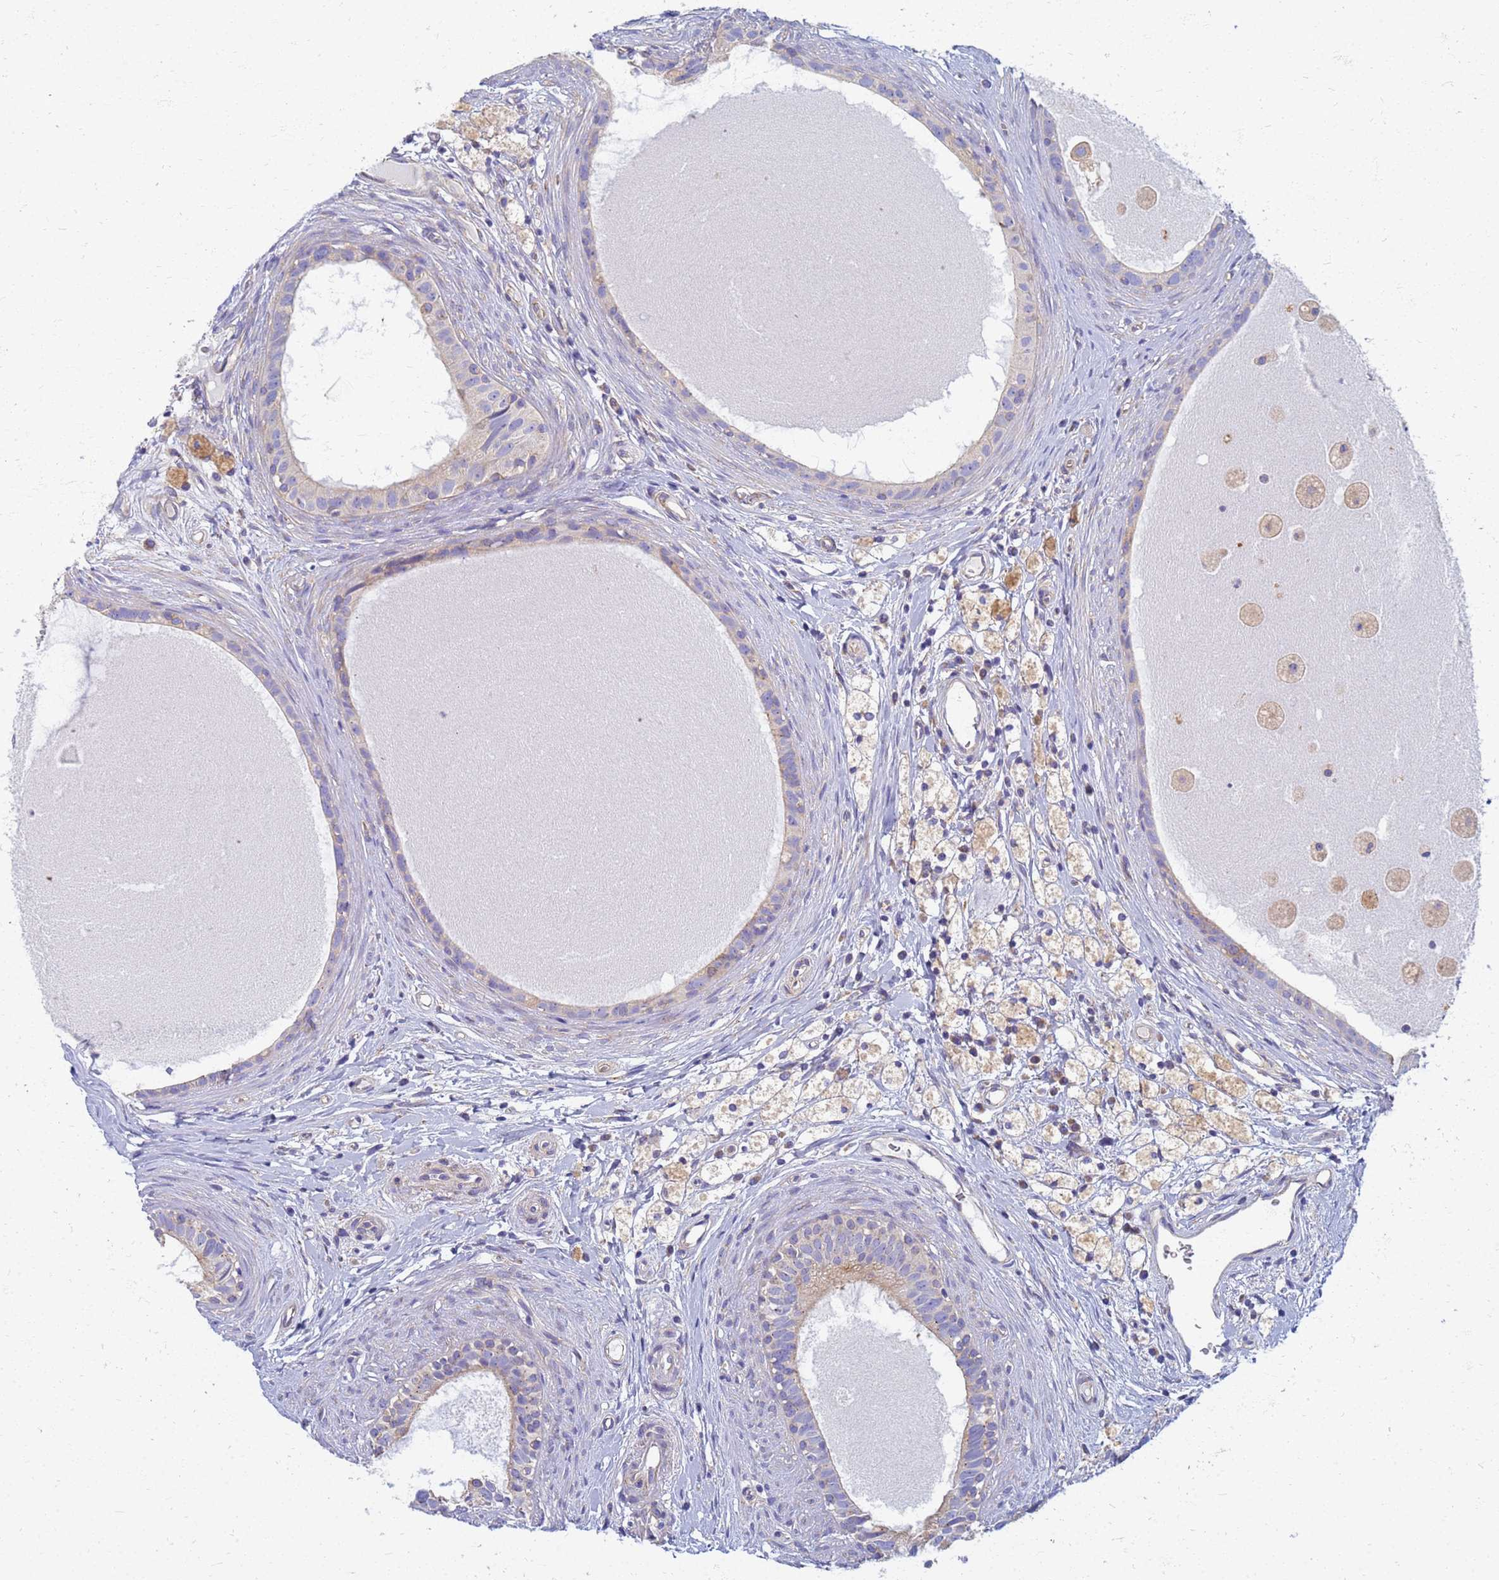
{"staining": {"intensity": "weak", "quantity": "<25%", "location": "cytoplasmic/membranous"}, "tissue": "epididymis", "cell_type": "Glandular cells", "image_type": "normal", "snomed": [{"axis": "morphology", "description": "Normal tissue, NOS"}, {"axis": "topography", "description": "Epididymis"}], "caption": "Immunohistochemistry (IHC) of benign human epididymis exhibits no positivity in glandular cells. (Immunohistochemistry, brightfield microscopy, high magnification).", "gene": "EEA1", "patient": {"sex": "male", "age": 80}}